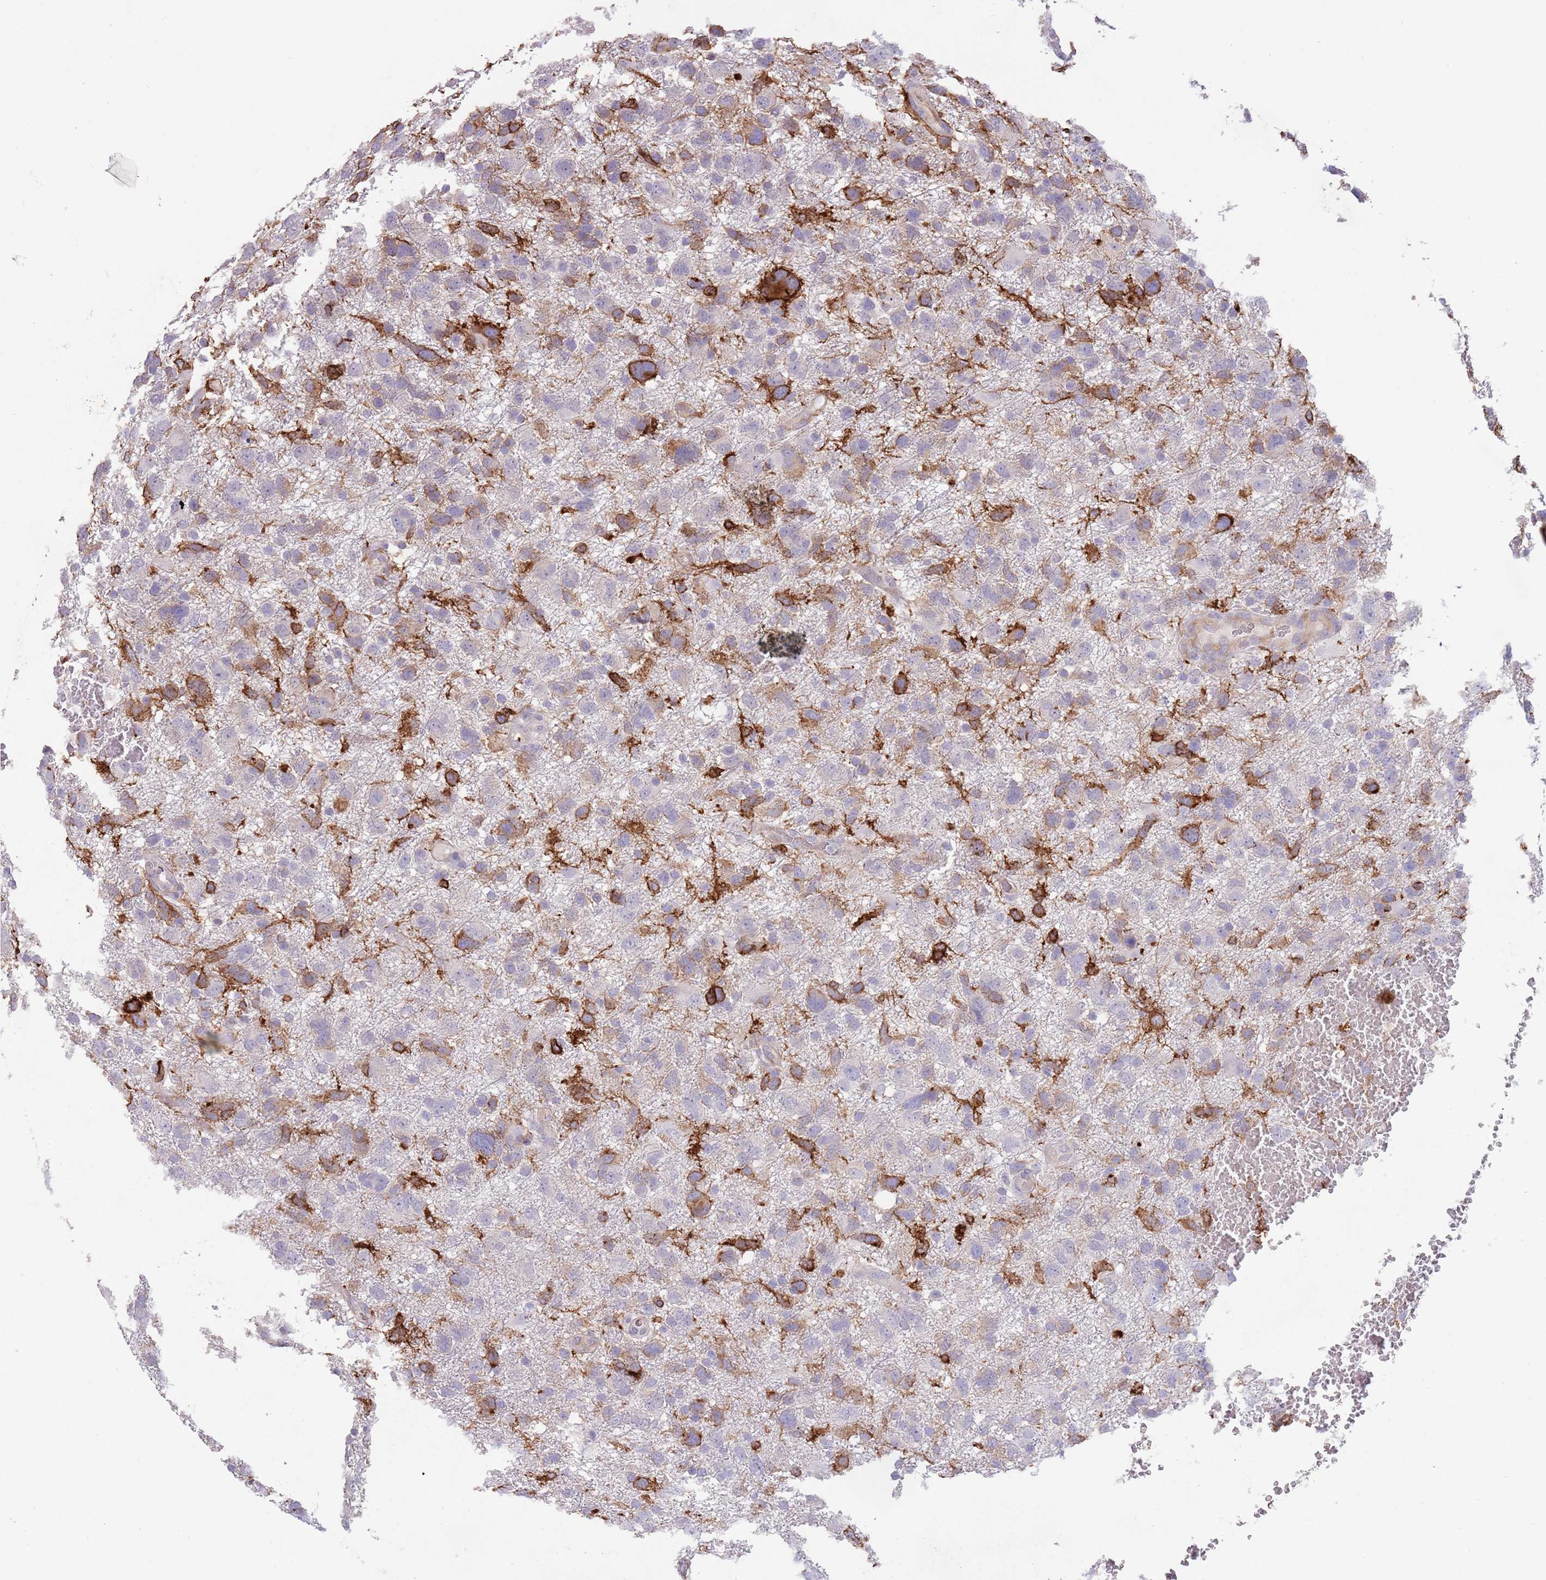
{"staining": {"intensity": "strong", "quantity": "<25%", "location": "cytoplasmic/membranous"}, "tissue": "glioma", "cell_type": "Tumor cells", "image_type": "cancer", "snomed": [{"axis": "morphology", "description": "Glioma, malignant, High grade"}, {"axis": "topography", "description": "Brain"}], "caption": "Glioma was stained to show a protein in brown. There is medium levels of strong cytoplasmic/membranous expression in approximately <25% of tumor cells. (Brightfield microscopy of DAB IHC at high magnification).", "gene": "ZNF14", "patient": {"sex": "male", "age": 61}}